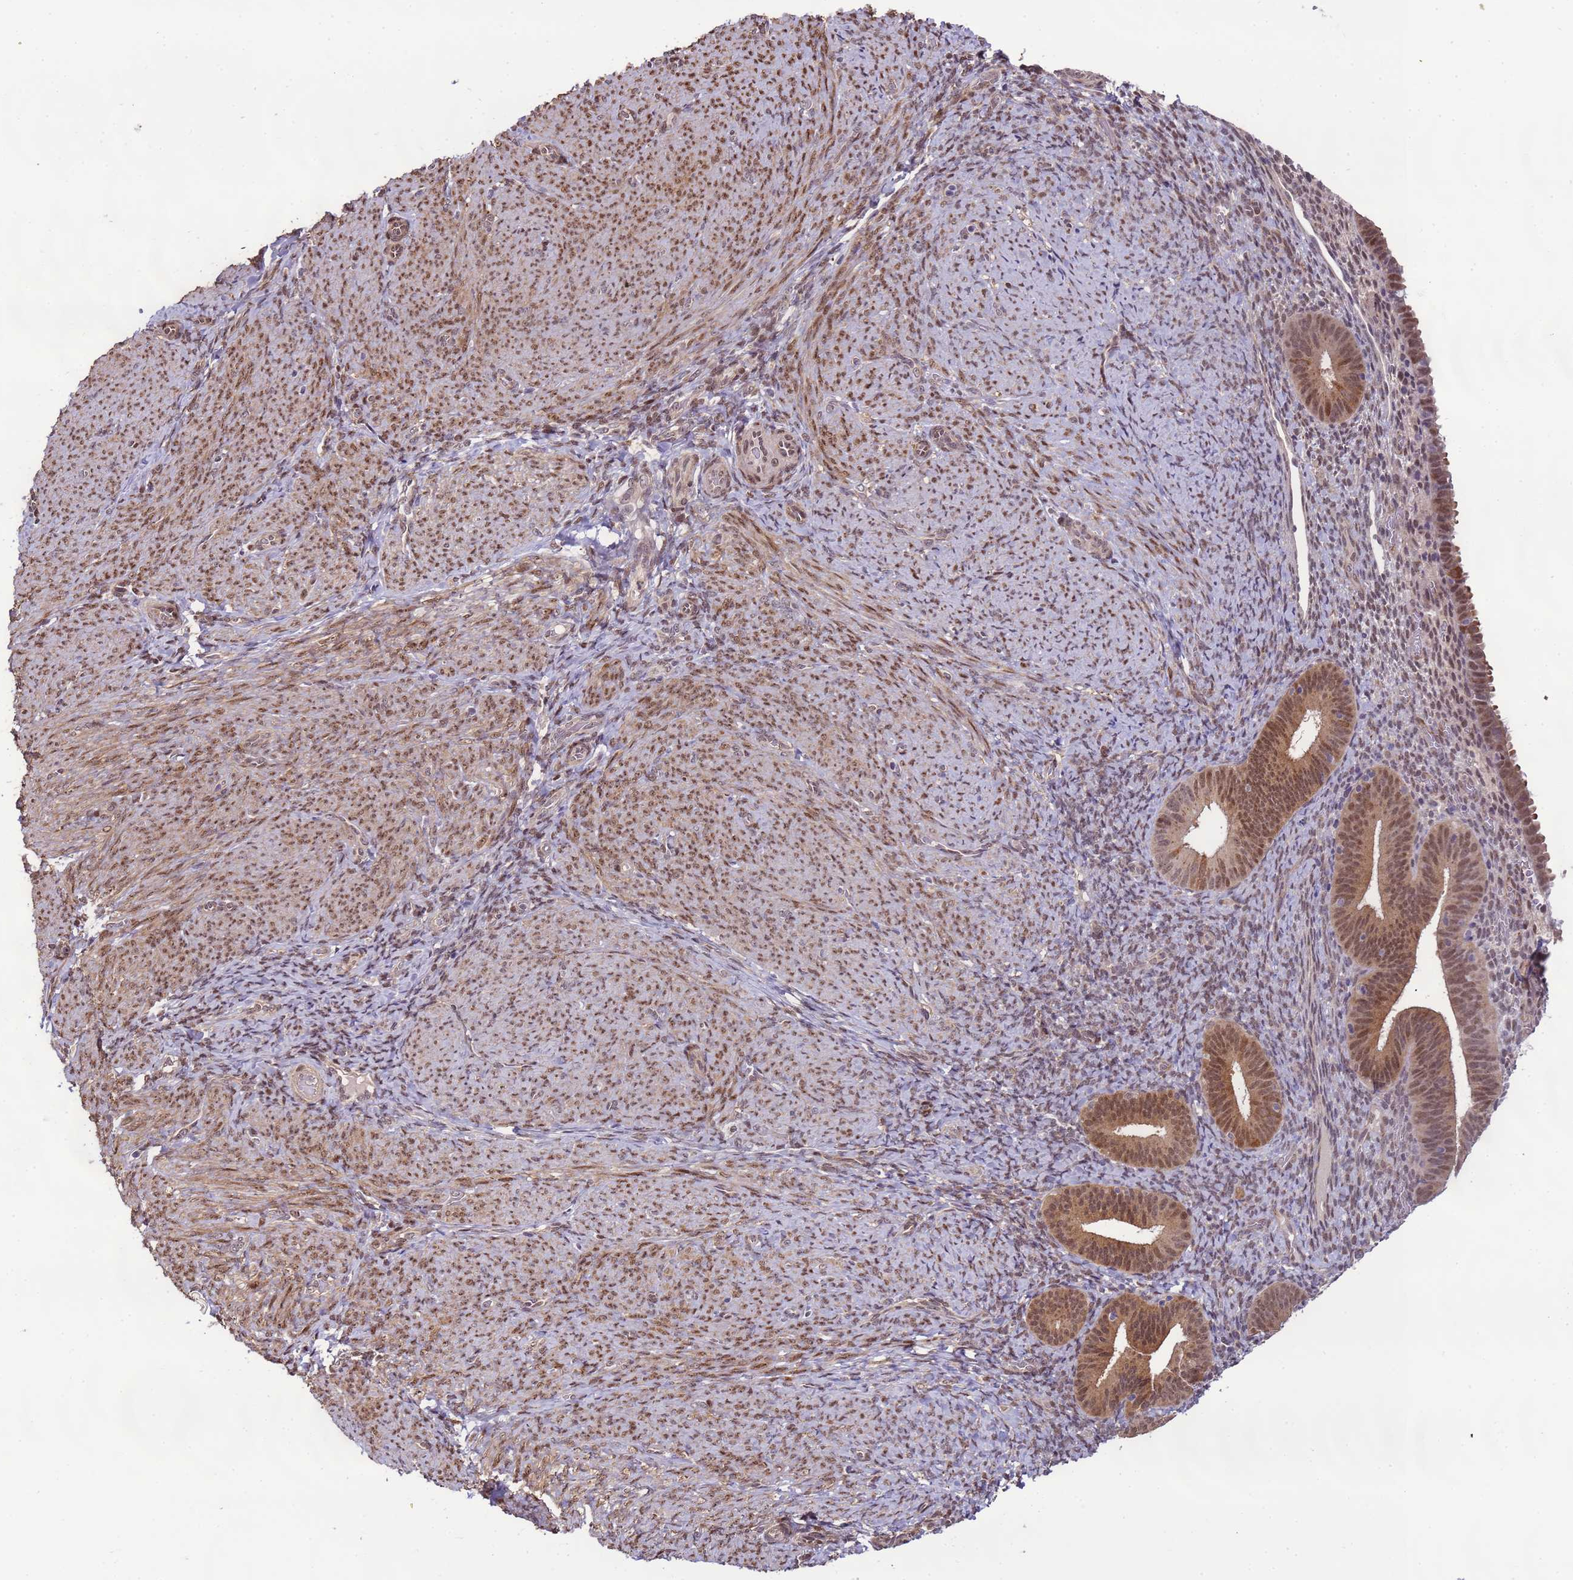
{"staining": {"intensity": "moderate", "quantity": "<25%", "location": "nuclear"}, "tissue": "endometrium", "cell_type": "Cells in endometrial stroma", "image_type": "normal", "snomed": [{"axis": "morphology", "description": "Normal tissue, NOS"}, {"axis": "topography", "description": "Endometrium"}], "caption": "Protein staining demonstrates moderate nuclear expression in approximately <25% of cells in endometrial stroma in unremarkable endometrium.", "gene": "ZBTB5", "patient": {"sex": "female", "age": 65}}